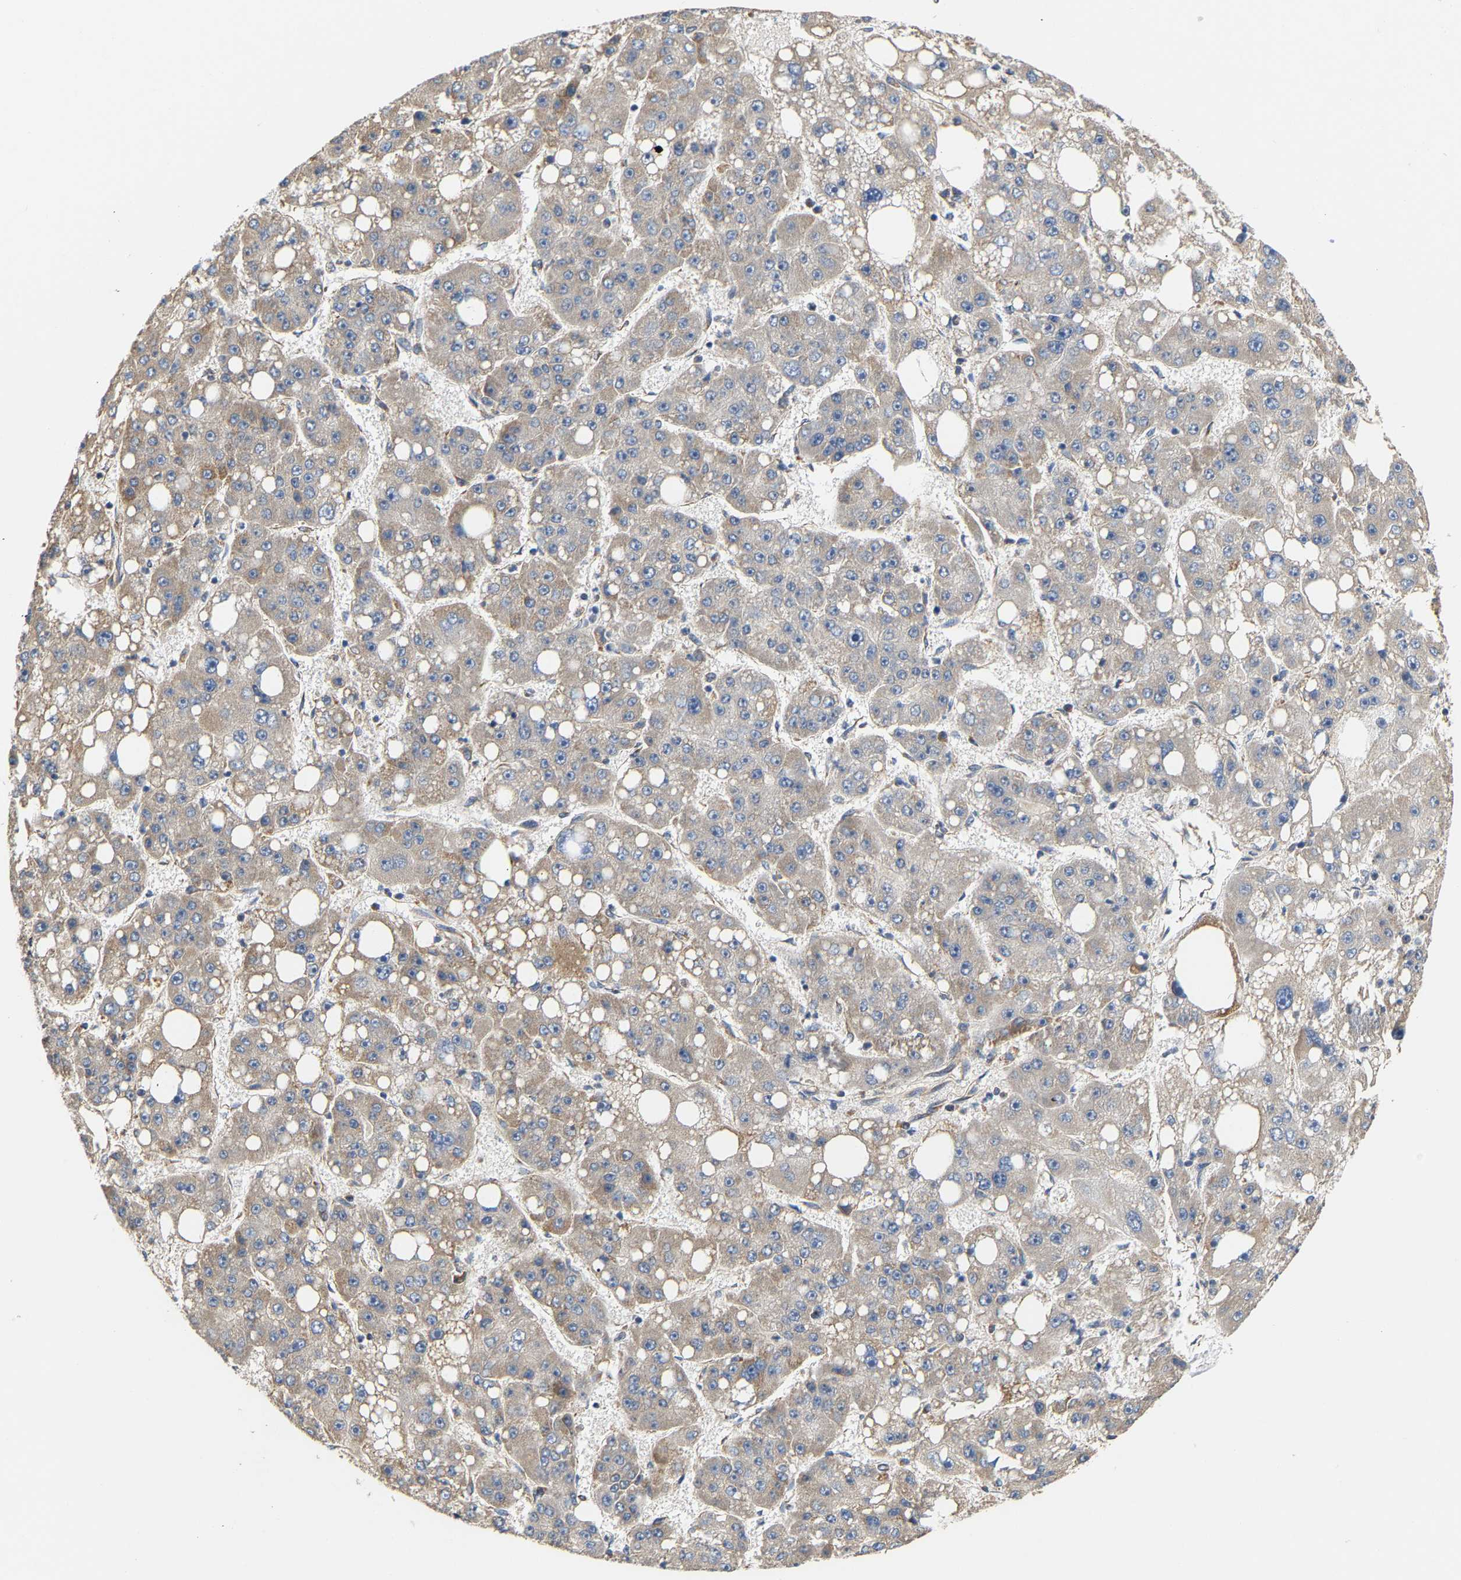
{"staining": {"intensity": "weak", "quantity": "<25%", "location": "cytoplasmic/membranous"}, "tissue": "liver cancer", "cell_type": "Tumor cells", "image_type": "cancer", "snomed": [{"axis": "morphology", "description": "Carcinoma, Hepatocellular, NOS"}, {"axis": "topography", "description": "Liver"}], "caption": "A photomicrograph of hepatocellular carcinoma (liver) stained for a protein shows no brown staining in tumor cells.", "gene": "TMEM168", "patient": {"sex": "female", "age": 61}}